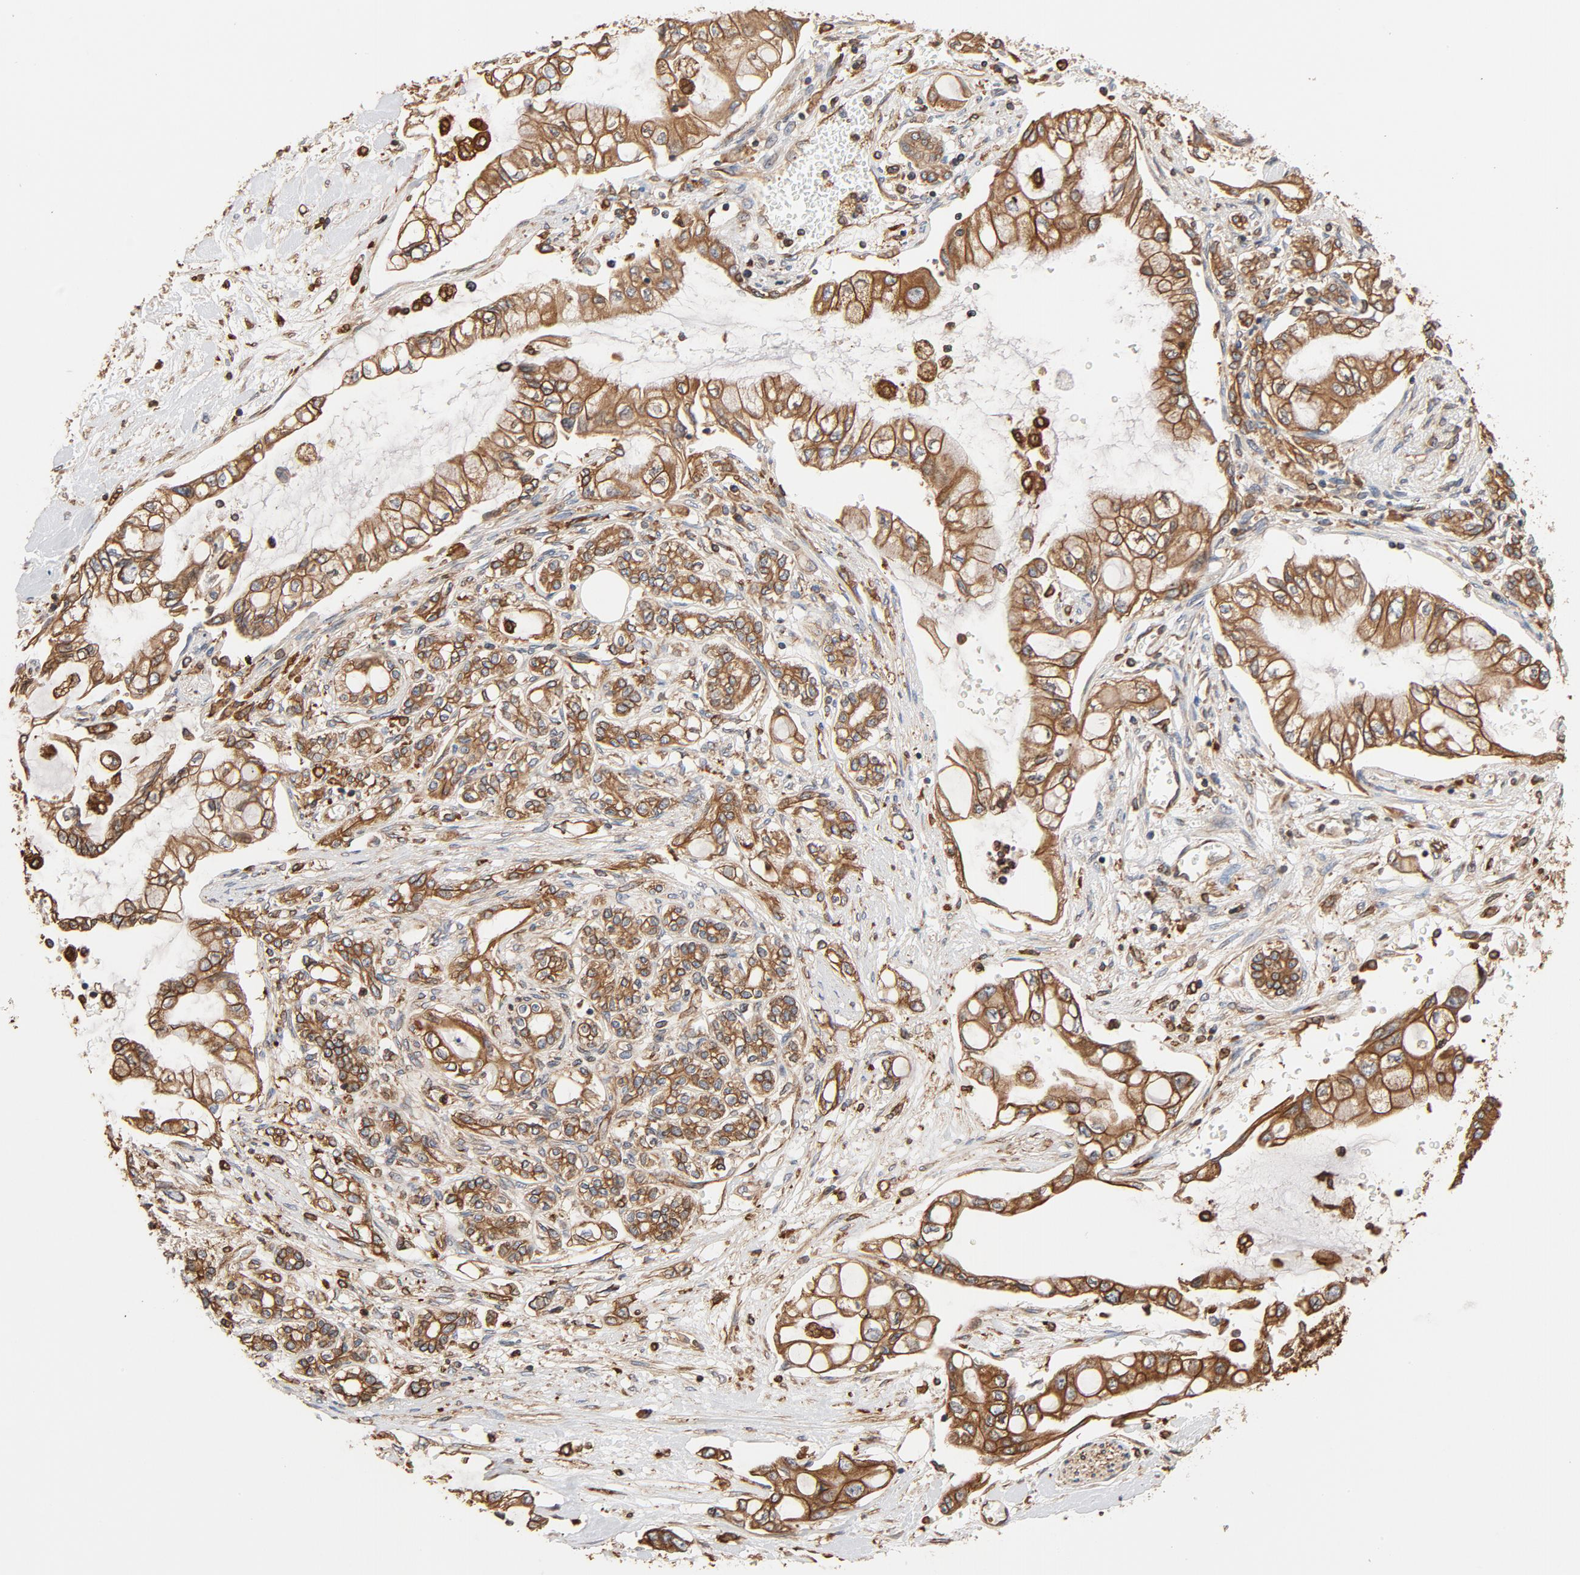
{"staining": {"intensity": "strong", "quantity": ">75%", "location": "cytoplasmic/membranous"}, "tissue": "pancreatic cancer", "cell_type": "Tumor cells", "image_type": "cancer", "snomed": [{"axis": "morphology", "description": "Adenocarcinoma, NOS"}, {"axis": "topography", "description": "Pancreas"}], "caption": "Adenocarcinoma (pancreatic) stained with a protein marker displays strong staining in tumor cells.", "gene": "BCAP31", "patient": {"sex": "female", "age": 70}}